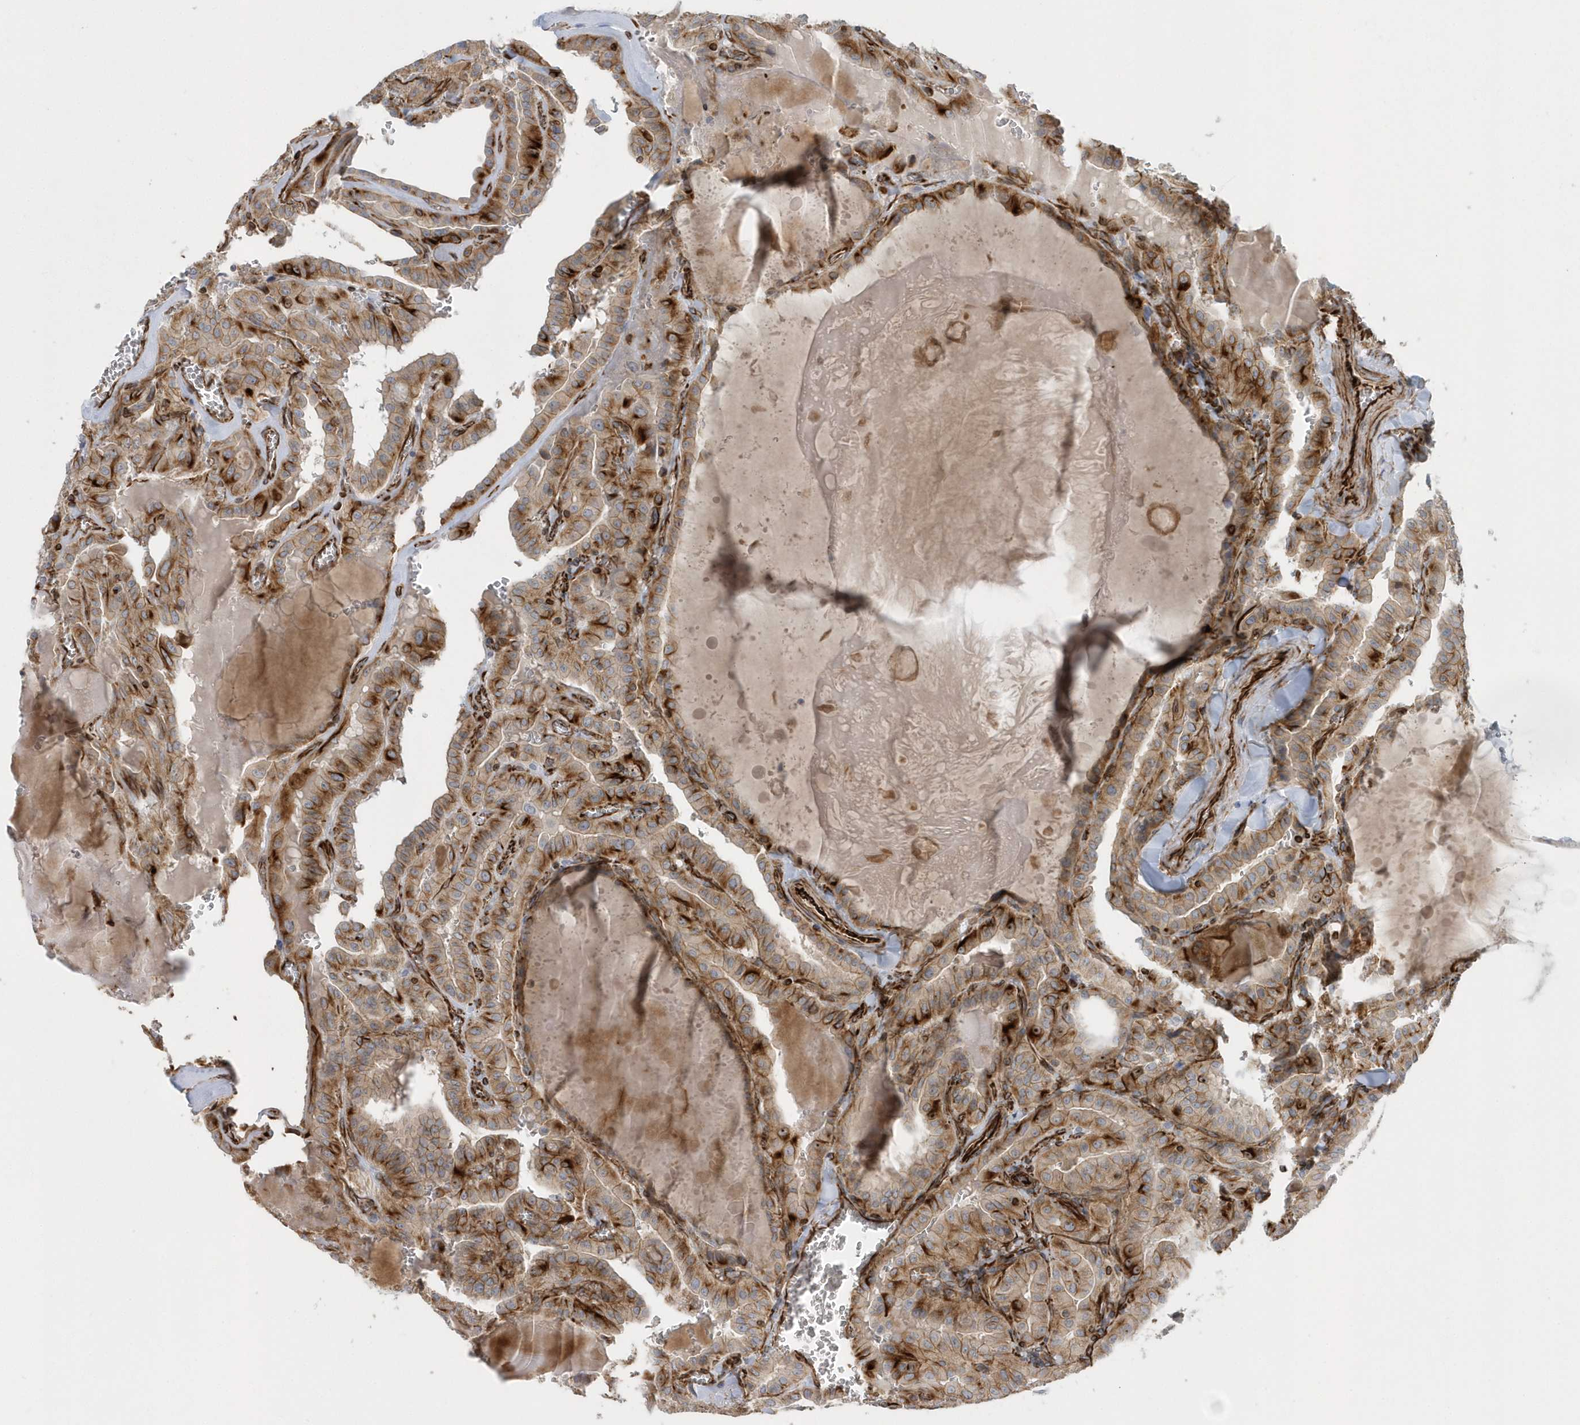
{"staining": {"intensity": "moderate", "quantity": ">75%", "location": "cytoplasmic/membranous"}, "tissue": "thyroid cancer", "cell_type": "Tumor cells", "image_type": "cancer", "snomed": [{"axis": "morphology", "description": "Papillary adenocarcinoma, NOS"}, {"axis": "topography", "description": "Thyroid gland"}], "caption": "This is an image of immunohistochemistry (IHC) staining of thyroid cancer (papillary adenocarcinoma), which shows moderate staining in the cytoplasmic/membranous of tumor cells.", "gene": "RAB17", "patient": {"sex": "male", "age": 52}}